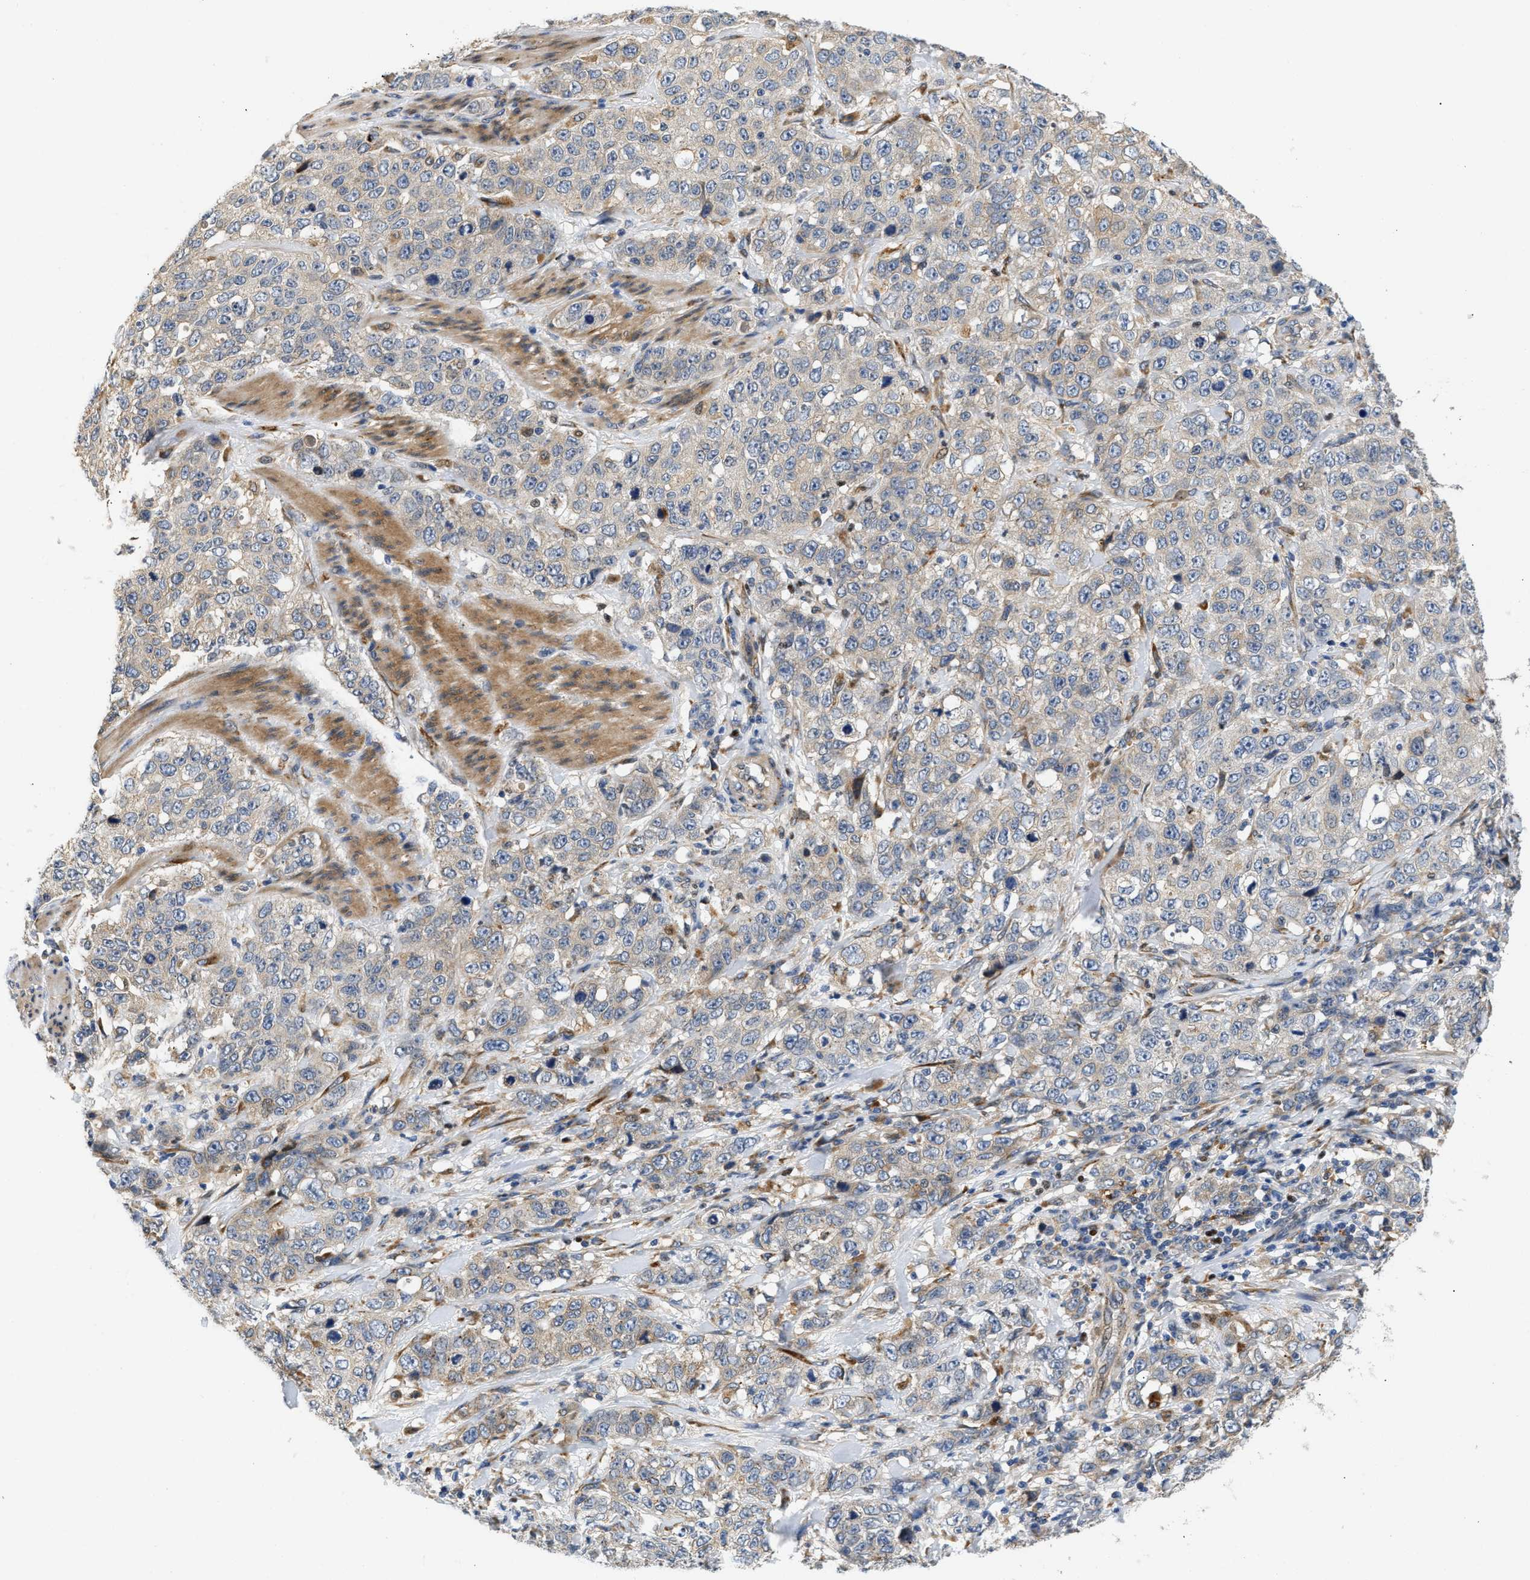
{"staining": {"intensity": "weak", "quantity": "<25%", "location": "cytoplasmic/membranous"}, "tissue": "stomach cancer", "cell_type": "Tumor cells", "image_type": "cancer", "snomed": [{"axis": "morphology", "description": "Adenocarcinoma, NOS"}, {"axis": "topography", "description": "Stomach"}], "caption": "DAB immunohistochemical staining of human stomach cancer (adenocarcinoma) shows no significant staining in tumor cells.", "gene": "PPM1L", "patient": {"sex": "male", "age": 48}}